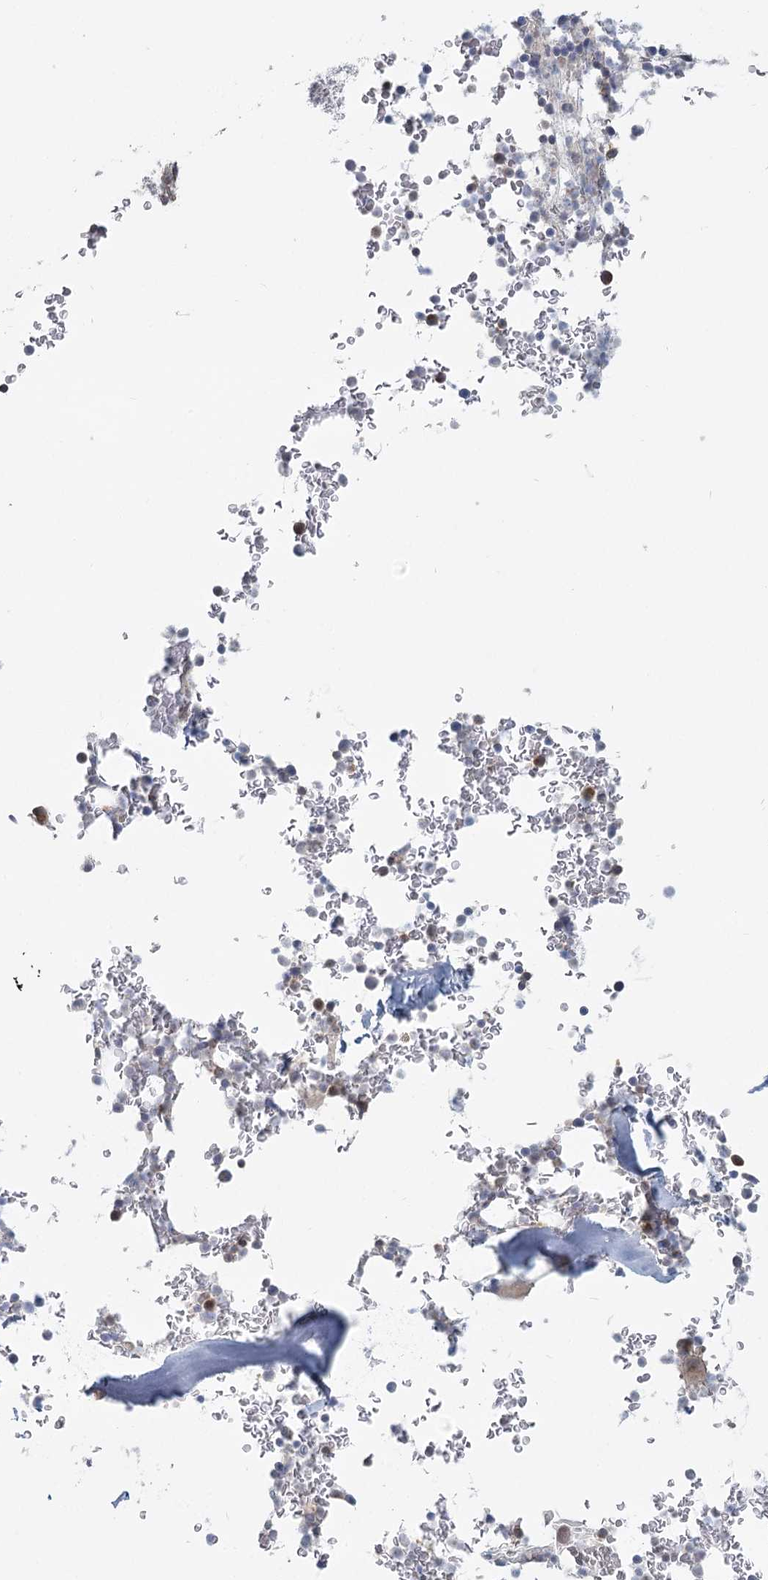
{"staining": {"intensity": "weak", "quantity": "25%-75%", "location": "cytoplasmic/membranous"}, "tissue": "bone marrow", "cell_type": "Hematopoietic cells", "image_type": "normal", "snomed": [{"axis": "morphology", "description": "Normal tissue, NOS"}, {"axis": "topography", "description": "Bone marrow"}], "caption": "Weak cytoplasmic/membranous positivity is appreciated in approximately 25%-75% of hematopoietic cells in benign bone marrow. The staining was performed using DAB to visualize the protein expression in brown, while the nuclei were stained in blue with hematoxylin (Magnification: 20x).", "gene": "USP11", "patient": {"sex": "male", "age": 58}}